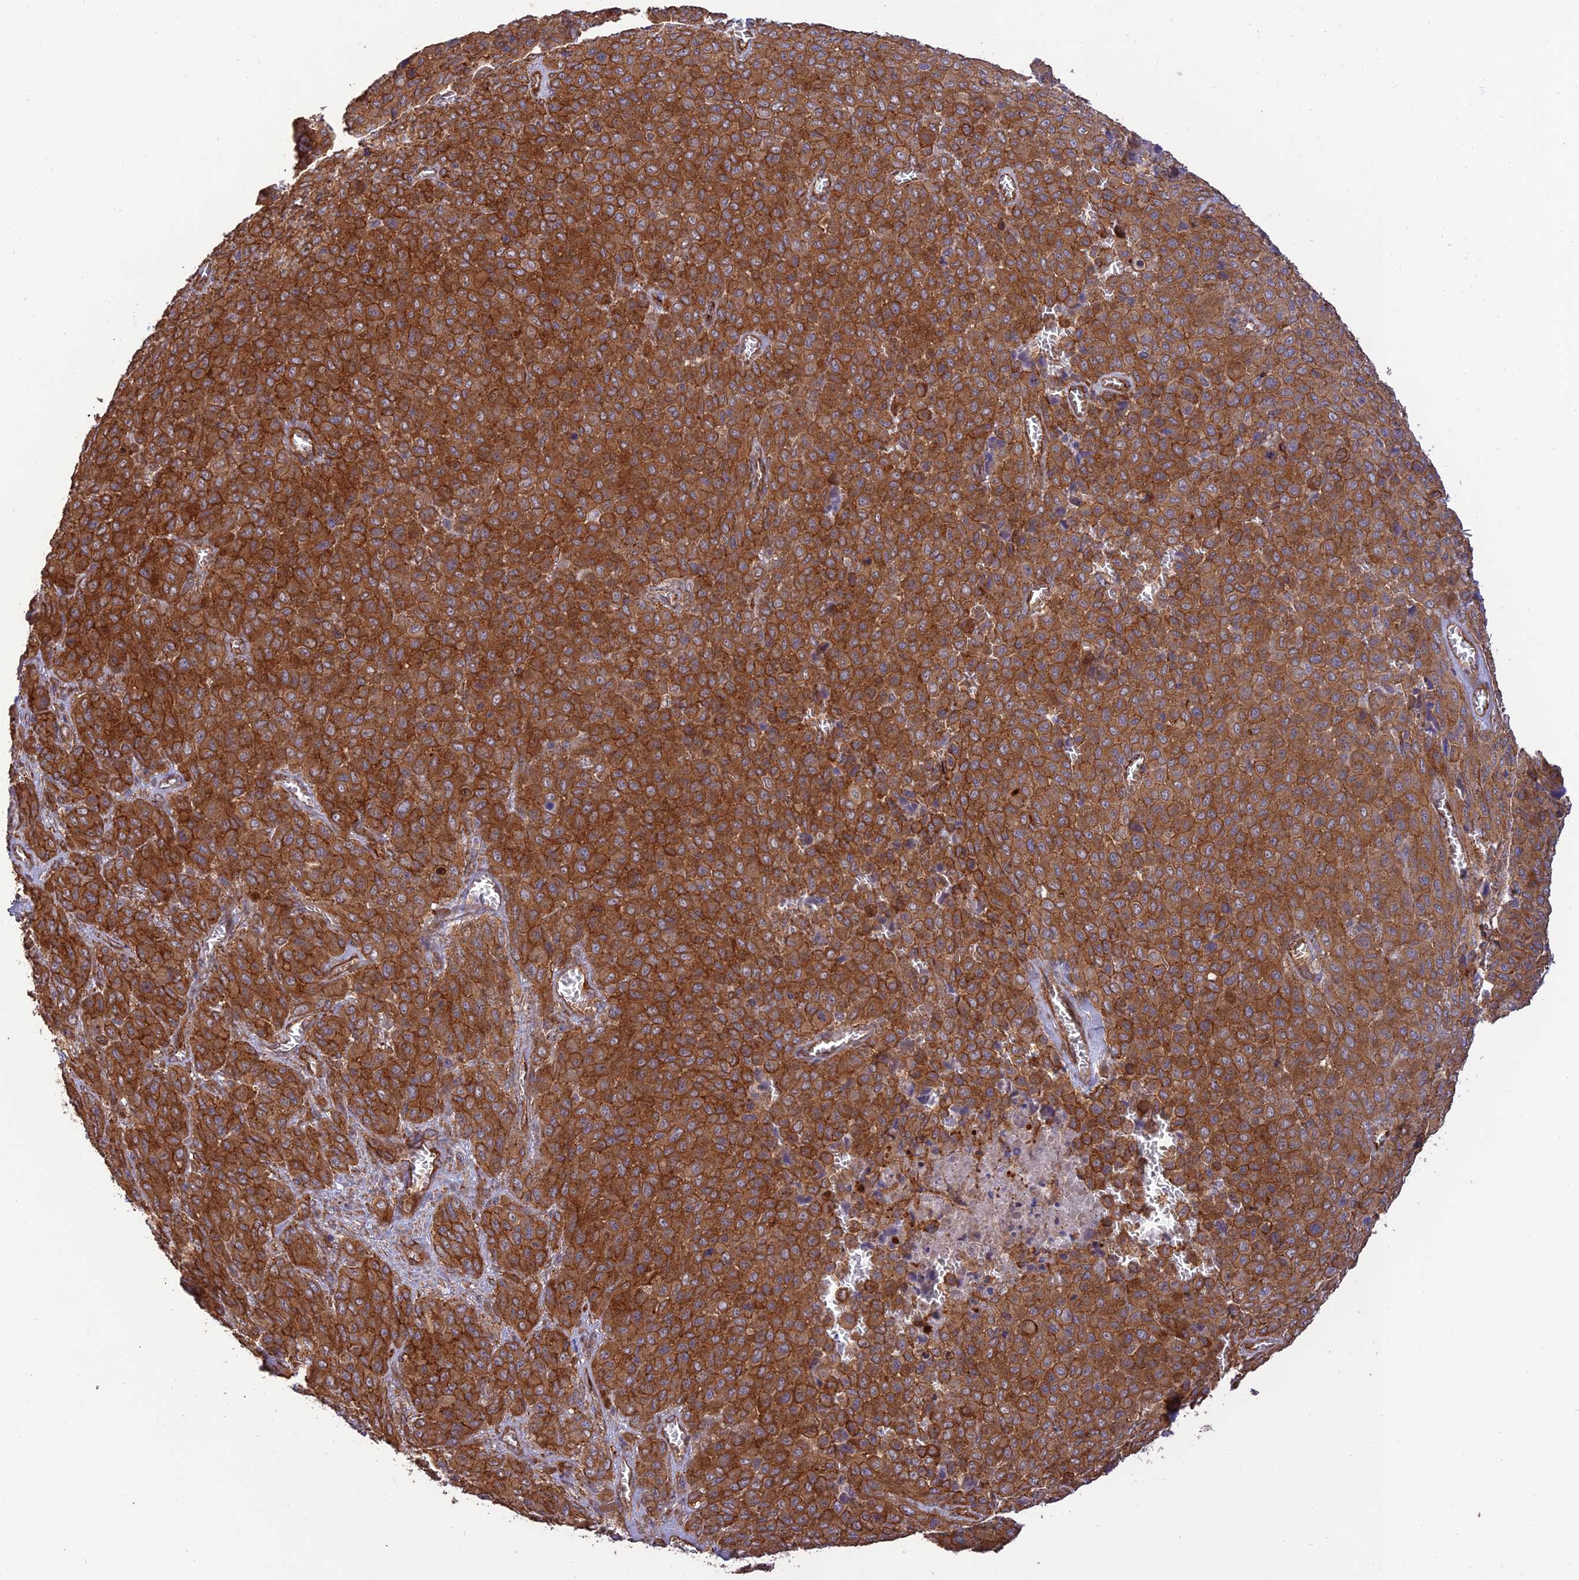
{"staining": {"intensity": "strong", "quantity": ">75%", "location": "cytoplasmic/membranous"}, "tissue": "melanoma", "cell_type": "Tumor cells", "image_type": "cancer", "snomed": [{"axis": "morphology", "description": "Malignant melanoma, Metastatic site"}, {"axis": "topography", "description": "Skin"}], "caption": "Malignant melanoma (metastatic site) stained with immunohistochemistry shows strong cytoplasmic/membranous staining in approximately >75% of tumor cells.", "gene": "HOMER2", "patient": {"sex": "female", "age": 81}}